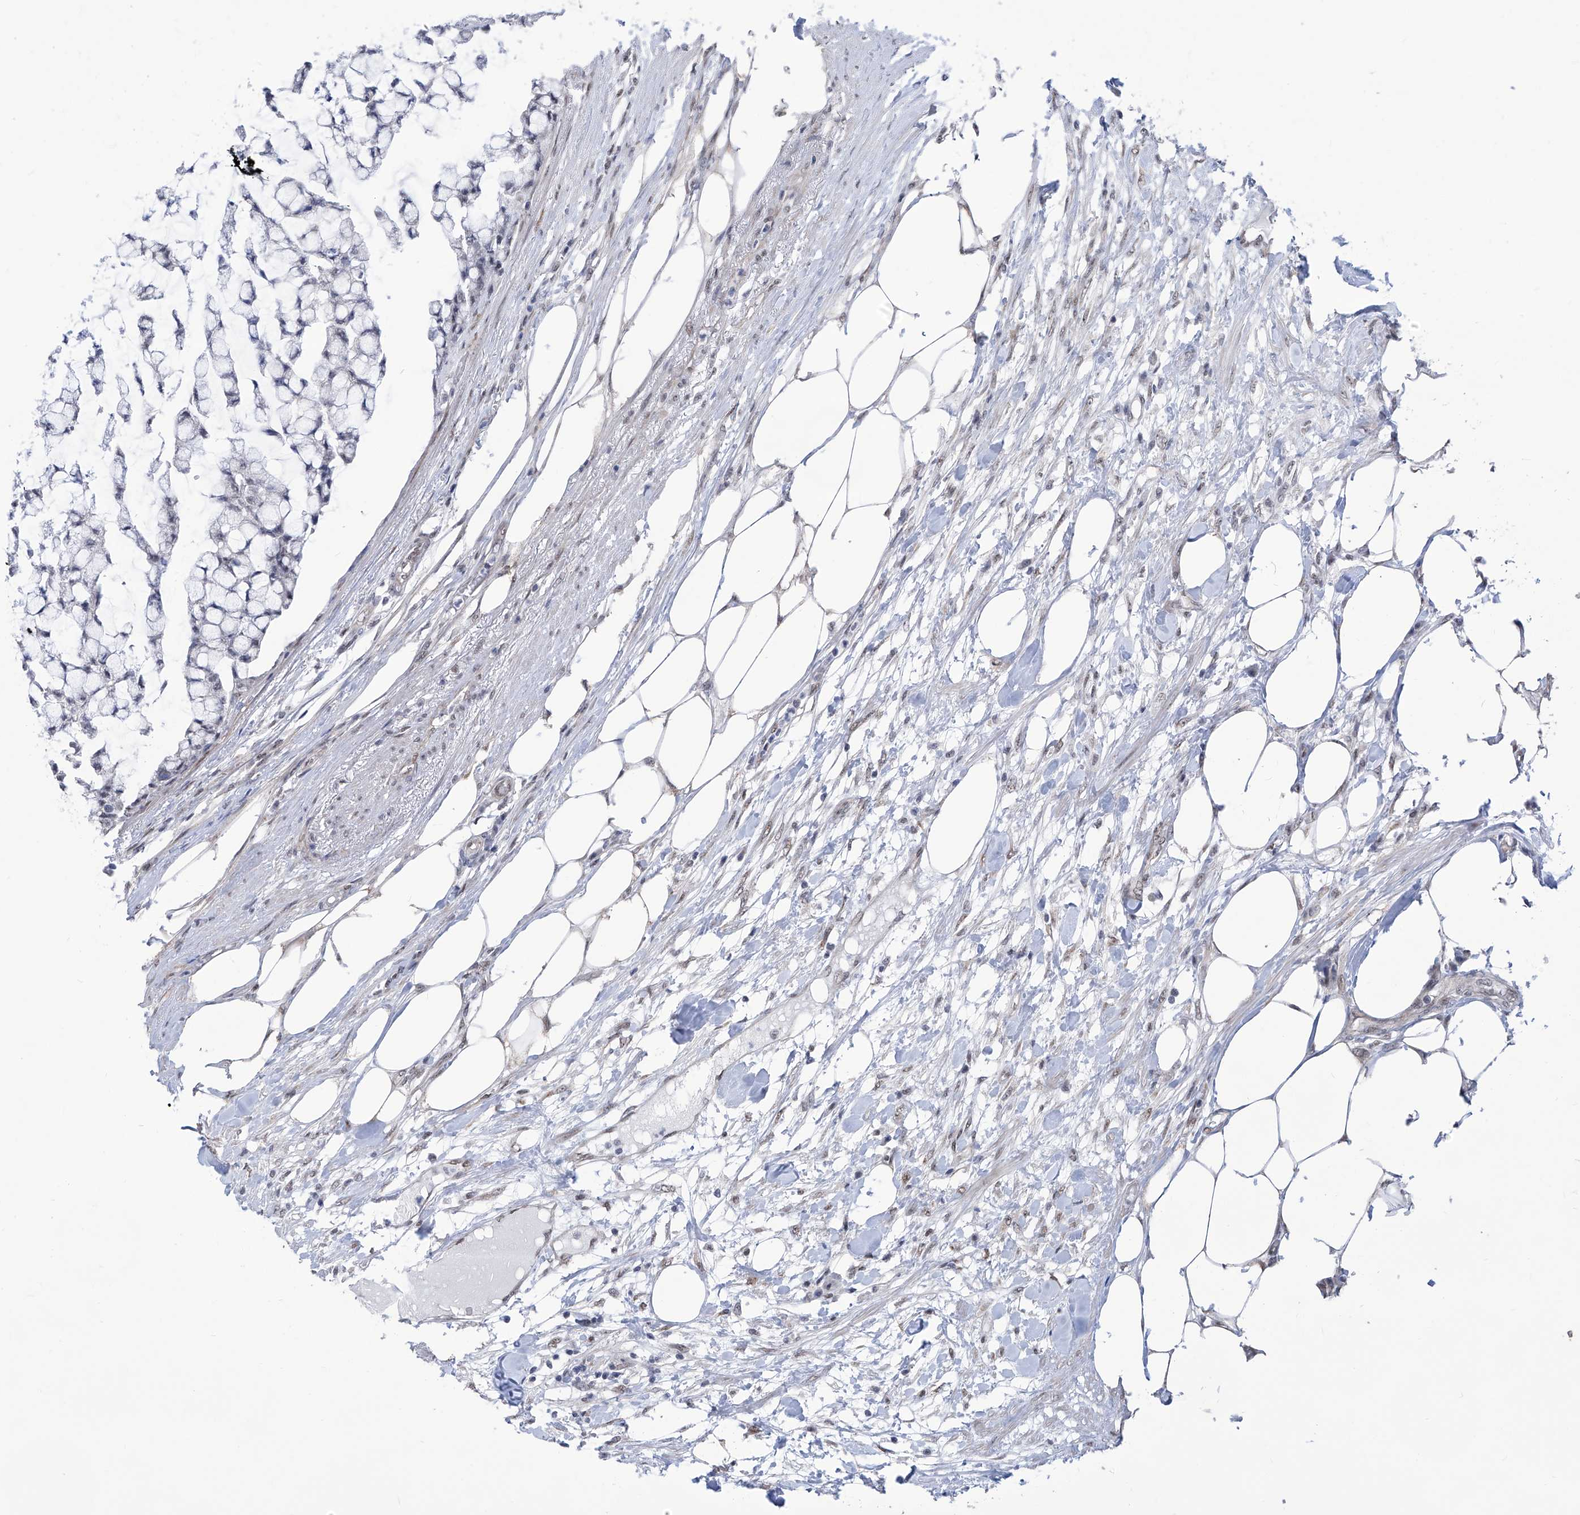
{"staining": {"intensity": "weak", "quantity": "<25%", "location": "nuclear"}, "tissue": "colorectal cancer", "cell_type": "Tumor cells", "image_type": "cancer", "snomed": [{"axis": "morphology", "description": "Adenocarcinoma, NOS"}, {"axis": "topography", "description": "Colon"}], "caption": "Tumor cells show no significant protein expression in colorectal cancer.", "gene": "SART1", "patient": {"sex": "female", "age": 84}}